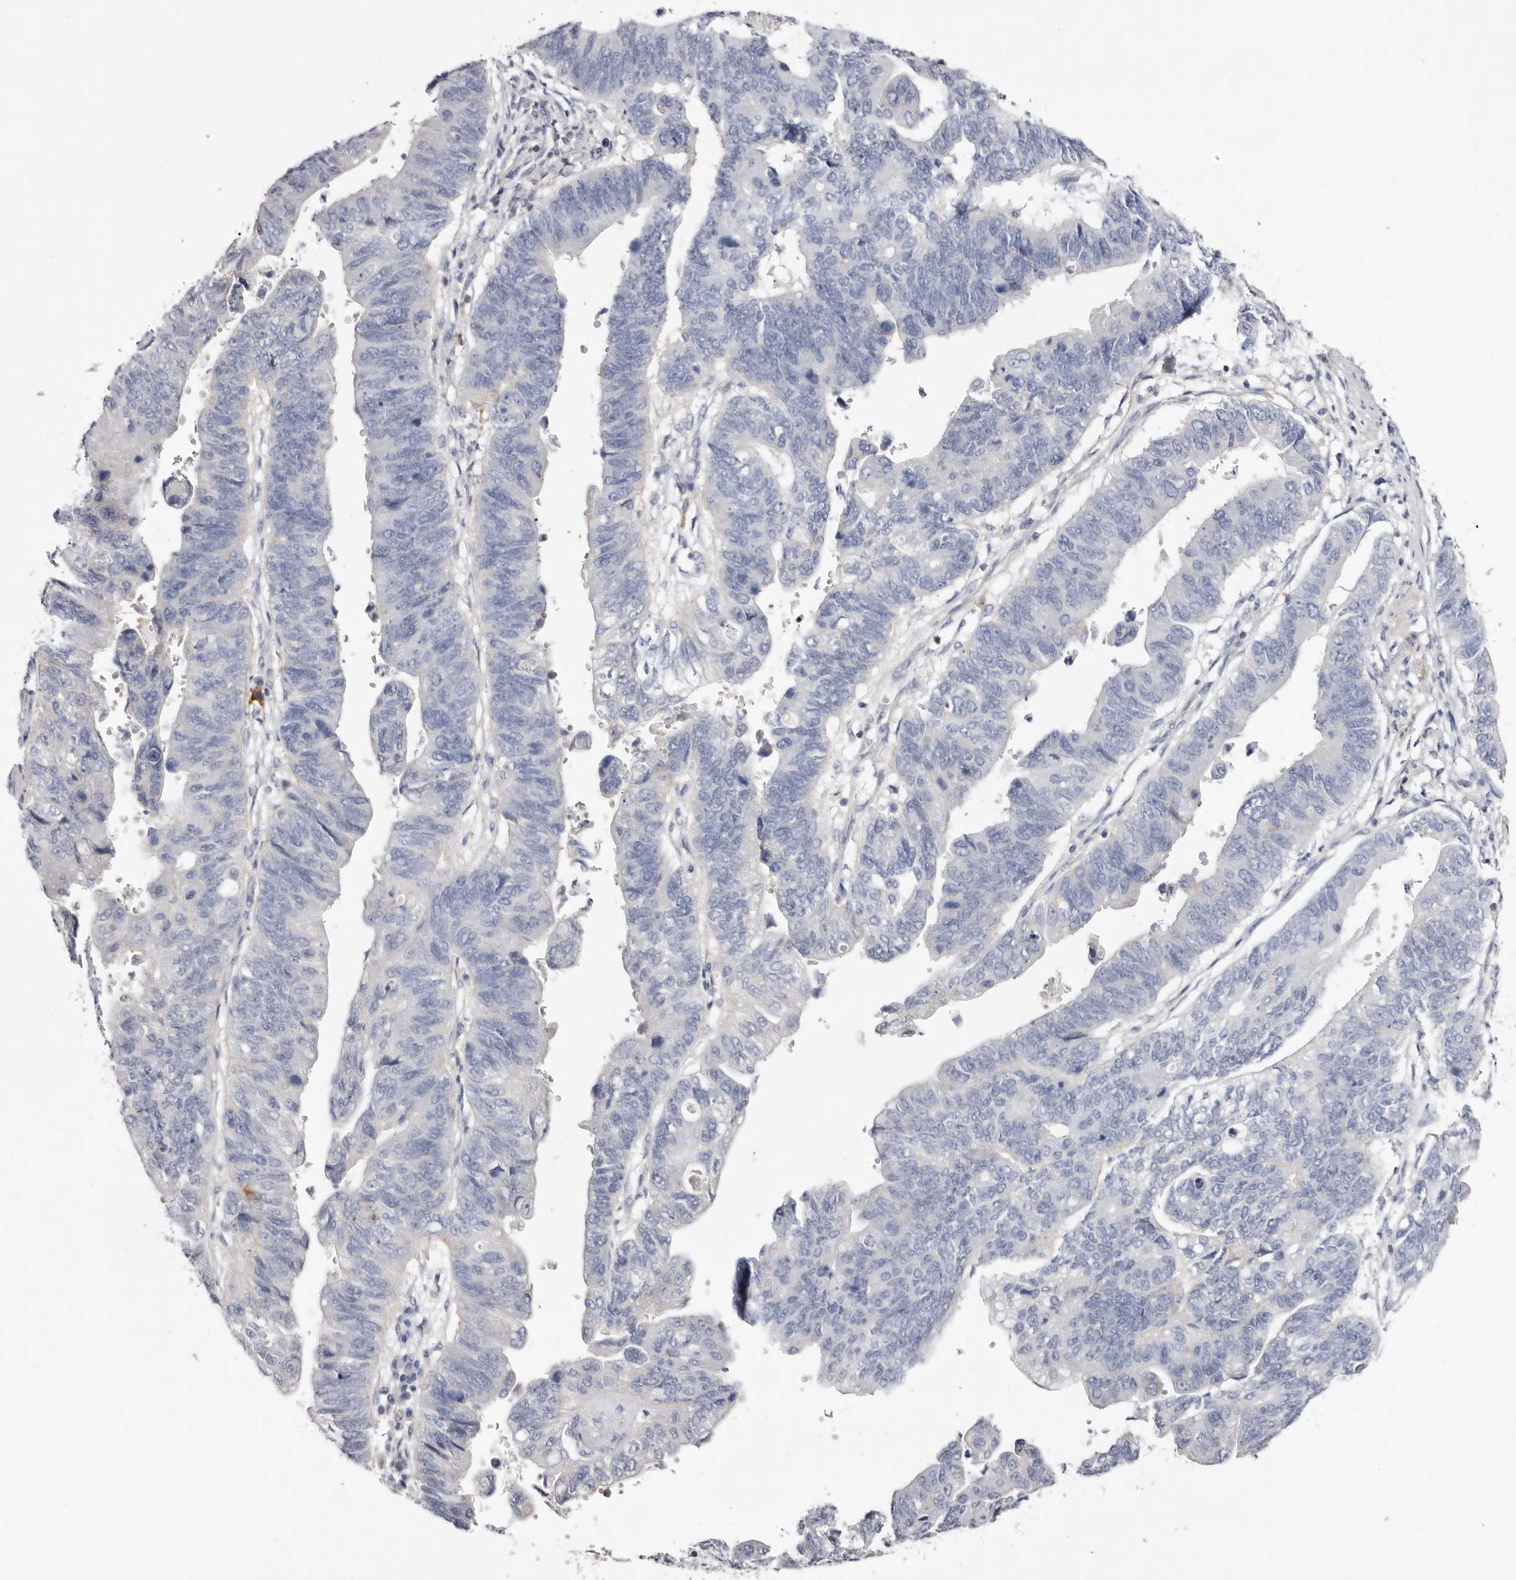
{"staining": {"intensity": "negative", "quantity": "none", "location": "none"}, "tissue": "stomach cancer", "cell_type": "Tumor cells", "image_type": "cancer", "snomed": [{"axis": "morphology", "description": "Adenocarcinoma, NOS"}, {"axis": "topography", "description": "Stomach"}], "caption": "Immunohistochemistry (IHC) of human adenocarcinoma (stomach) reveals no expression in tumor cells. Nuclei are stained in blue.", "gene": "S1PR5", "patient": {"sex": "male", "age": 59}}